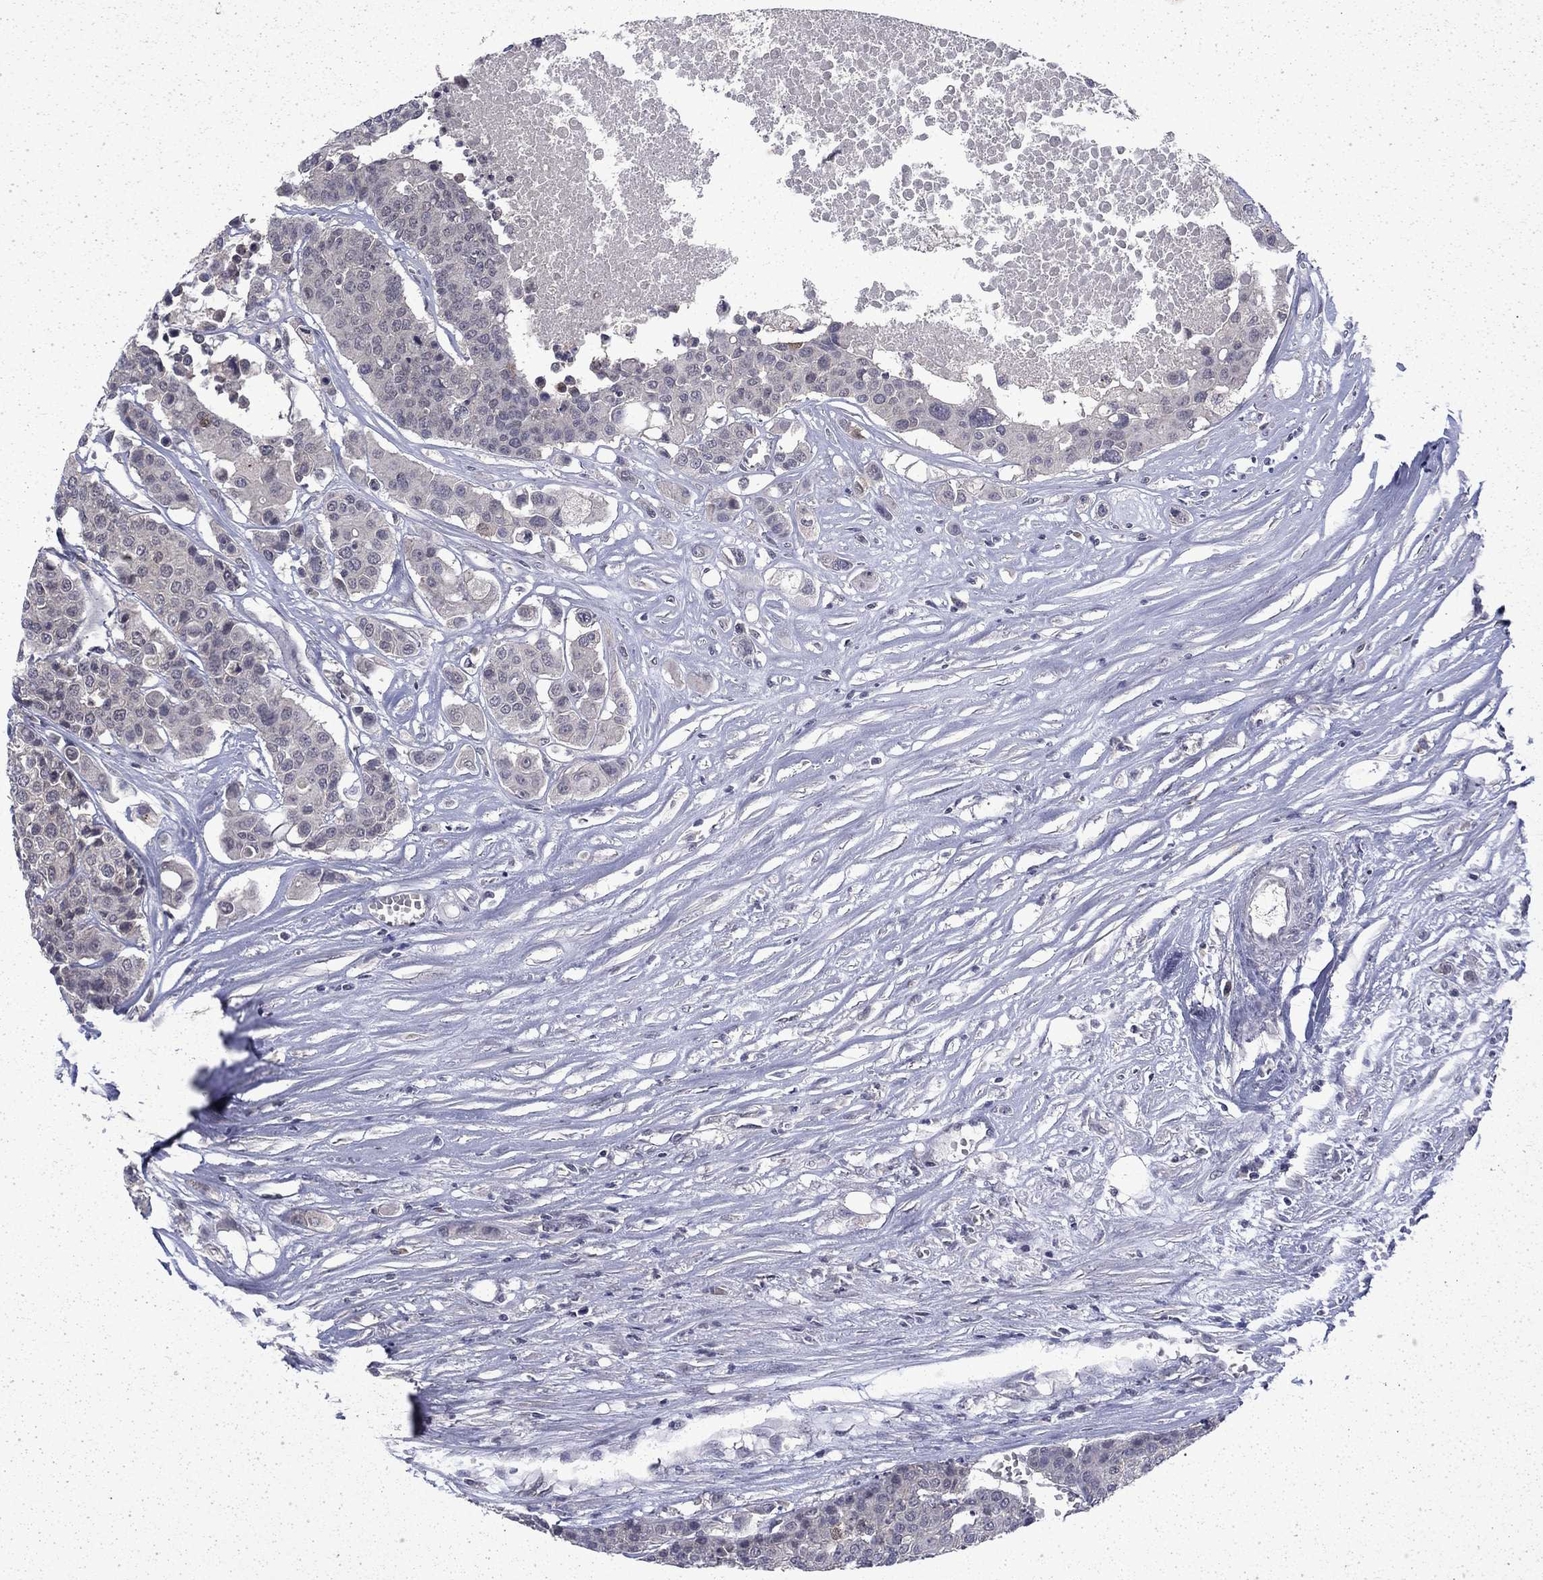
{"staining": {"intensity": "negative", "quantity": "none", "location": "none"}, "tissue": "carcinoid", "cell_type": "Tumor cells", "image_type": "cancer", "snomed": [{"axis": "morphology", "description": "Carcinoid, malignant, NOS"}, {"axis": "topography", "description": "Colon"}], "caption": "Immunohistochemistry of carcinoid demonstrates no positivity in tumor cells.", "gene": "CHAT", "patient": {"sex": "male", "age": 81}}